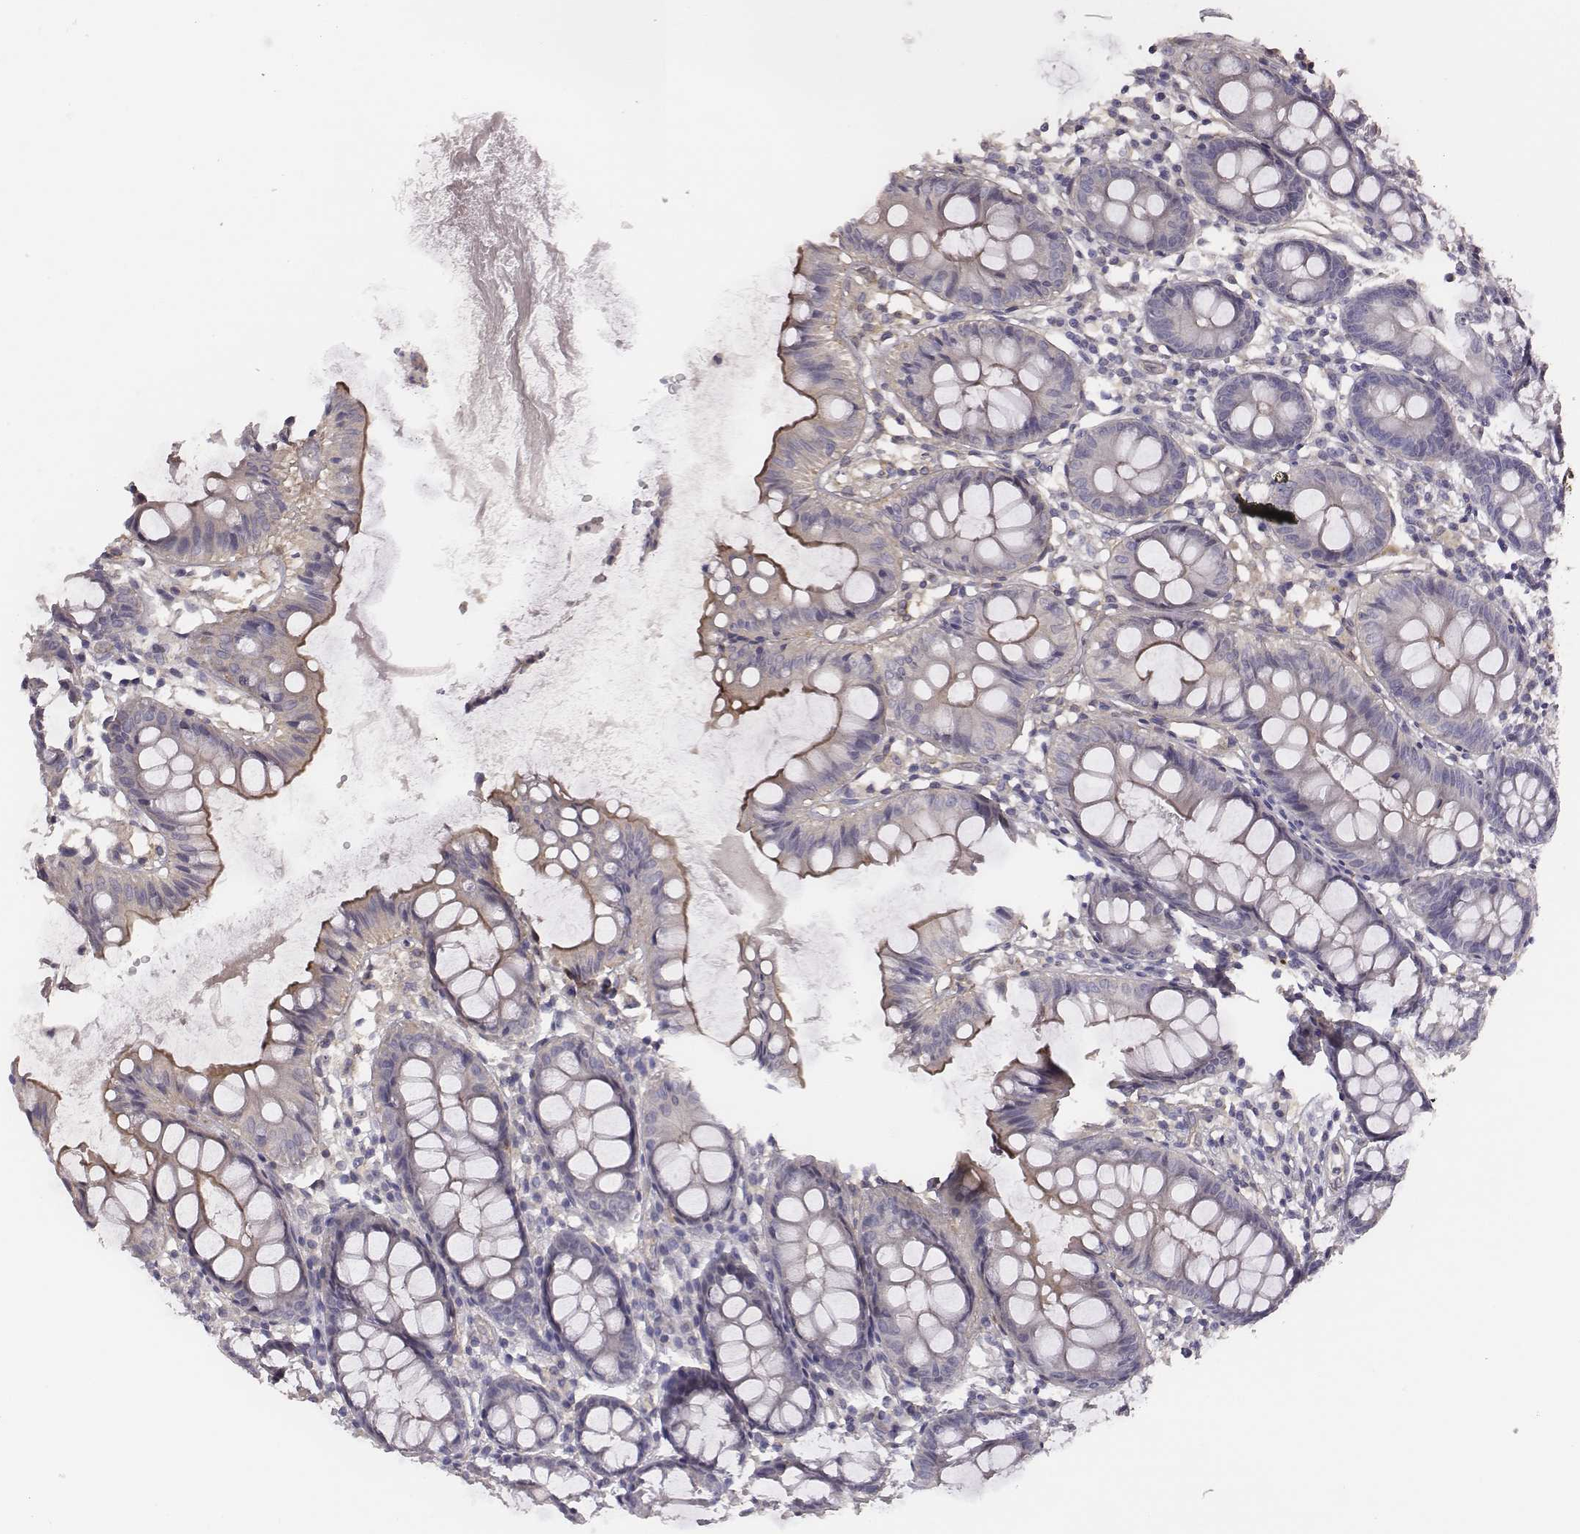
{"staining": {"intensity": "negative", "quantity": "none", "location": "none"}, "tissue": "colon", "cell_type": "Endothelial cells", "image_type": "normal", "snomed": [{"axis": "morphology", "description": "Normal tissue, NOS"}, {"axis": "topography", "description": "Colon"}], "caption": "IHC image of unremarkable colon stained for a protein (brown), which exhibits no staining in endothelial cells. (Stains: DAB immunohistochemistry (IHC) with hematoxylin counter stain, Microscopy: brightfield microscopy at high magnification).", "gene": "SCARF1", "patient": {"sex": "female", "age": 84}}